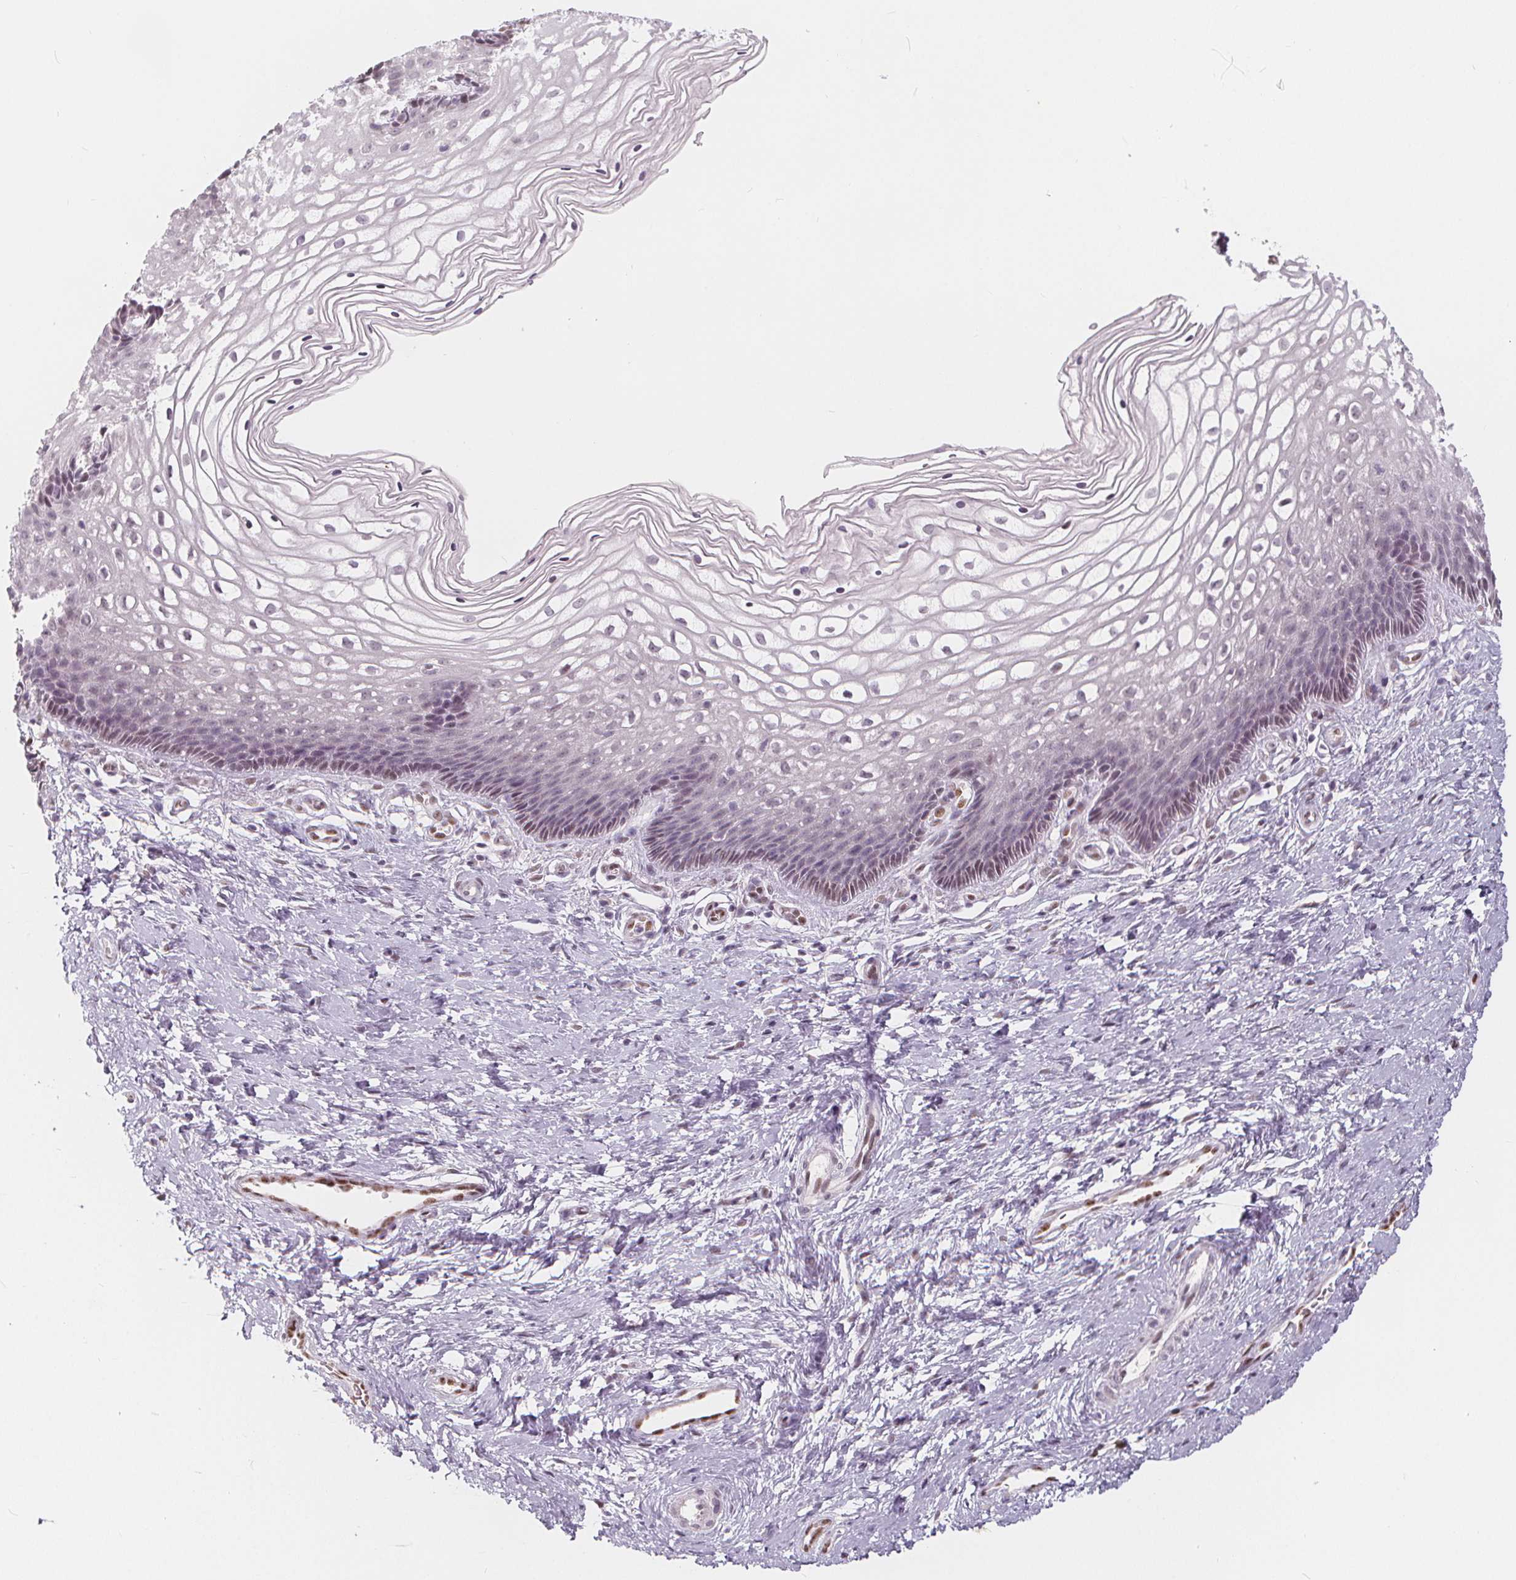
{"staining": {"intensity": "moderate", "quantity": "<25%", "location": "cytoplasmic/membranous"}, "tissue": "cervix", "cell_type": "Glandular cells", "image_type": "normal", "snomed": [{"axis": "morphology", "description": "Normal tissue, NOS"}, {"axis": "topography", "description": "Cervix"}], "caption": "Brown immunohistochemical staining in benign cervix reveals moderate cytoplasmic/membranous expression in about <25% of glandular cells. (DAB IHC, brown staining for protein, blue staining for nuclei).", "gene": "DRC3", "patient": {"sex": "female", "age": 34}}